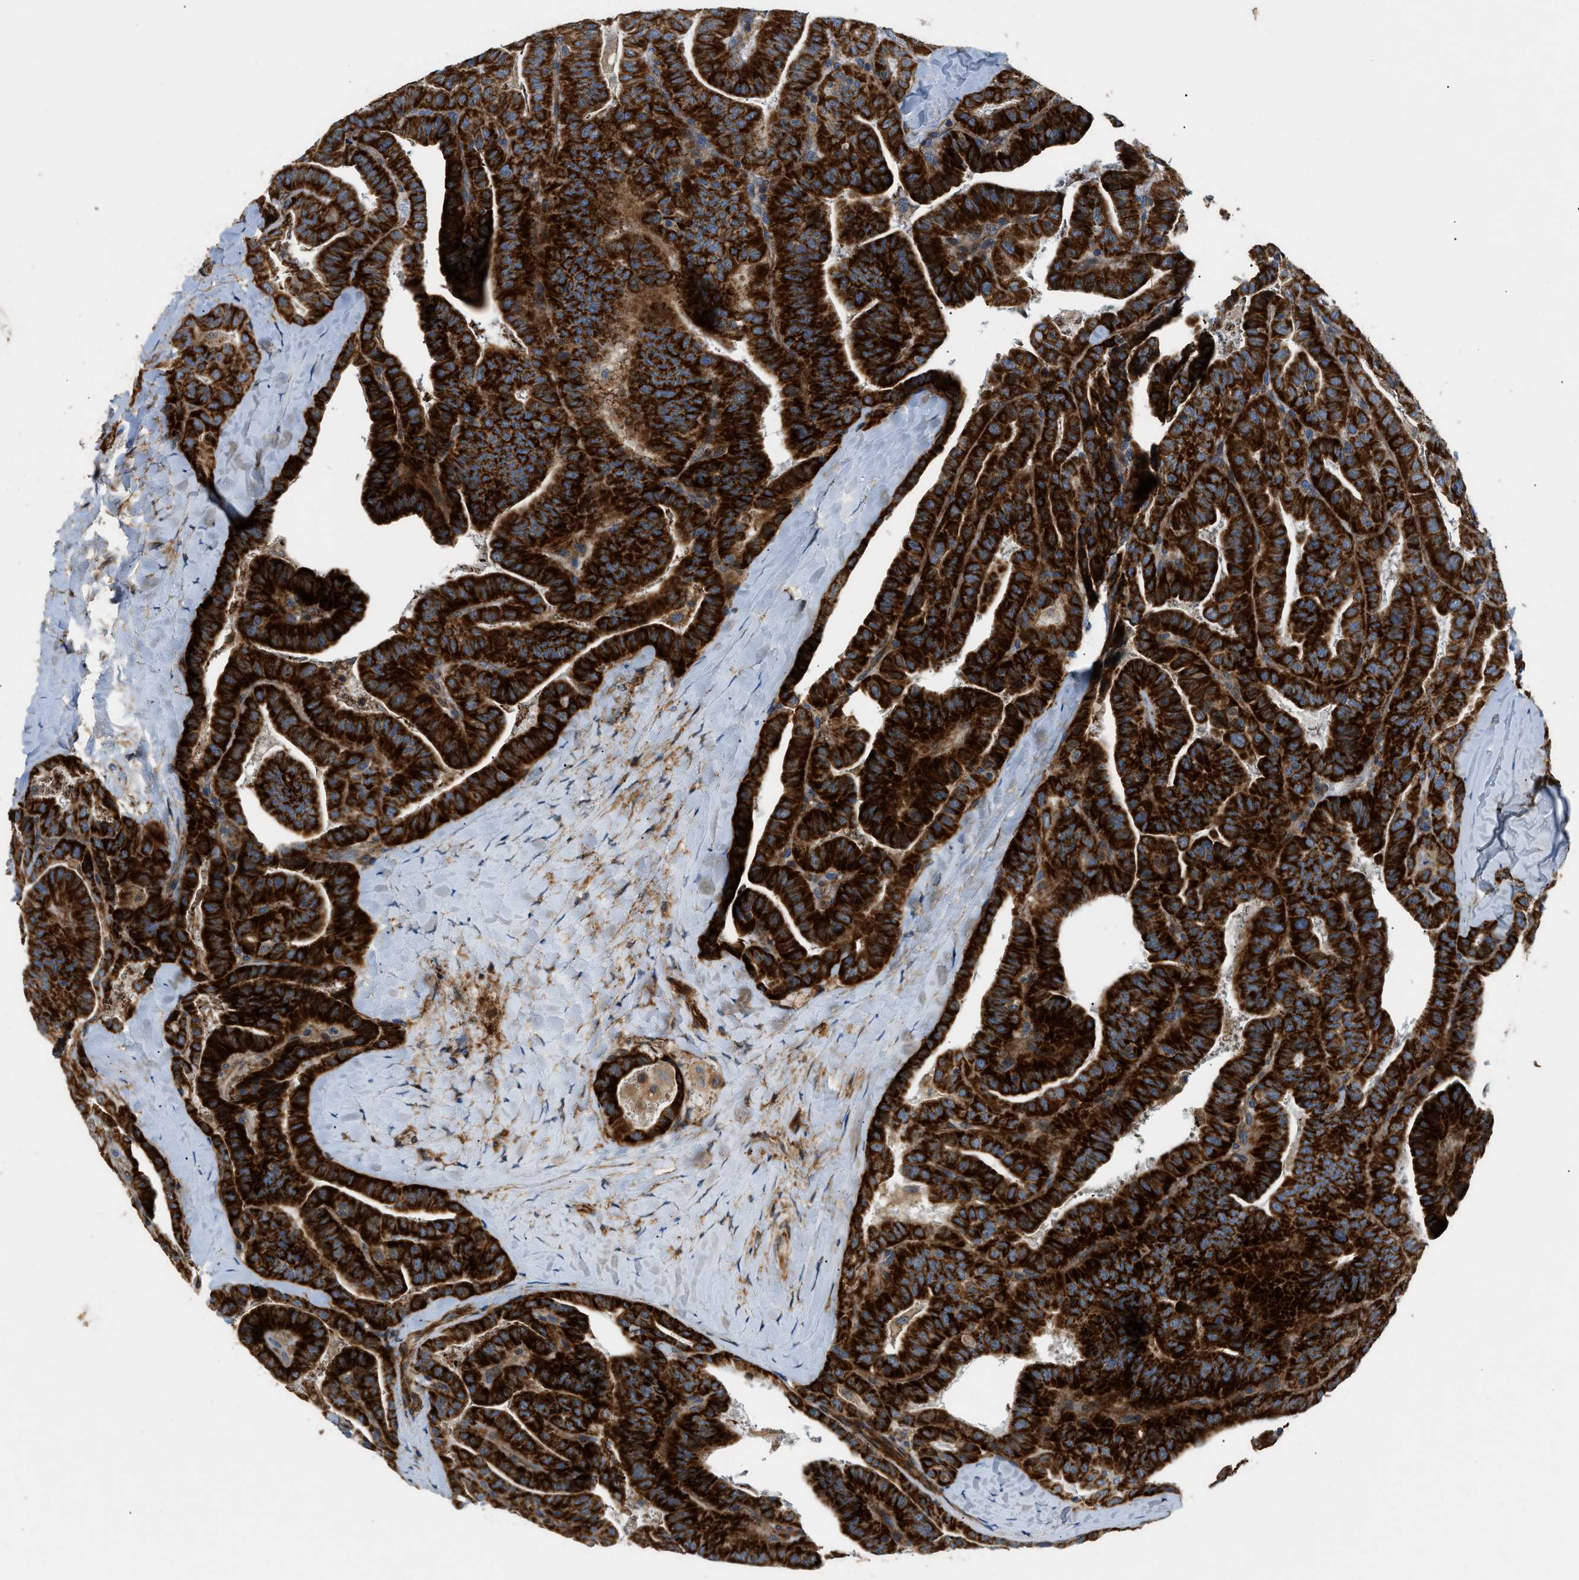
{"staining": {"intensity": "strong", "quantity": ">75%", "location": "cytoplasmic/membranous"}, "tissue": "thyroid cancer", "cell_type": "Tumor cells", "image_type": "cancer", "snomed": [{"axis": "morphology", "description": "Papillary adenocarcinoma, NOS"}, {"axis": "topography", "description": "Thyroid gland"}], "caption": "An IHC micrograph of tumor tissue is shown. Protein staining in brown highlights strong cytoplasmic/membranous positivity in thyroid cancer (papillary adenocarcinoma) within tumor cells. The staining is performed using DAB brown chromogen to label protein expression. The nuclei are counter-stained blue using hematoxylin.", "gene": "DHODH", "patient": {"sex": "male", "age": 77}}